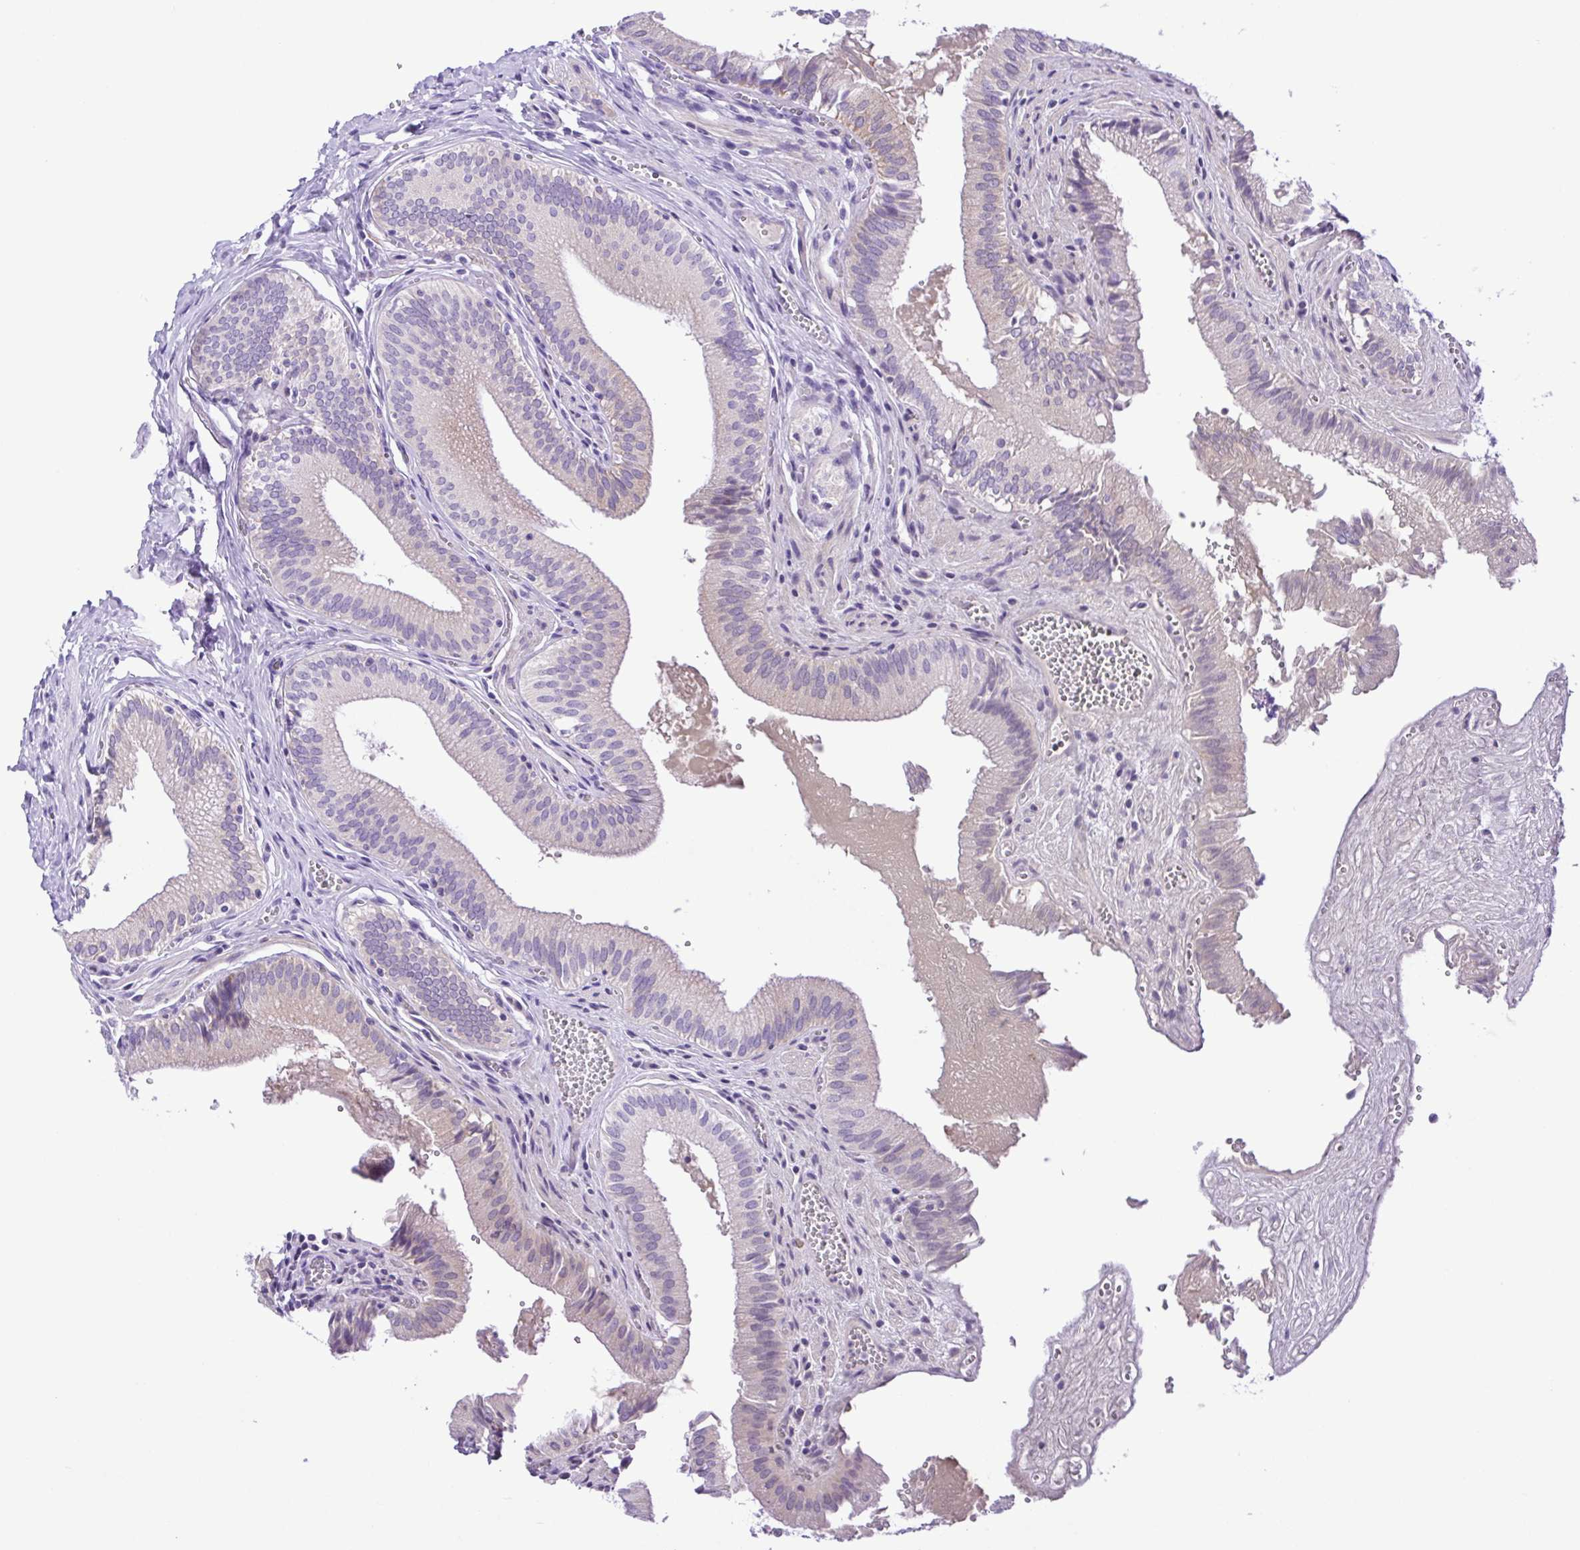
{"staining": {"intensity": "strong", "quantity": "<25%", "location": "cytoplasmic/membranous"}, "tissue": "gallbladder", "cell_type": "Glandular cells", "image_type": "normal", "snomed": [{"axis": "morphology", "description": "Normal tissue, NOS"}, {"axis": "topography", "description": "Gallbladder"}, {"axis": "topography", "description": "Peripheral nerve tissue"}], "caption": "Immunohistochemistry staining of unremarkable gallbladder, which demonstrates medium levels of strong cytoplasmic/membranous staining in about <25% of glandular cells indicating strong cytoplasmic/membranous protein staining. The staining was performed using DAB (brown) for protein detection and nuclei were counterstained in hematoxylin (blue).", "gene": "SYT1", "patient": {"sex": "male", "age": 17}}